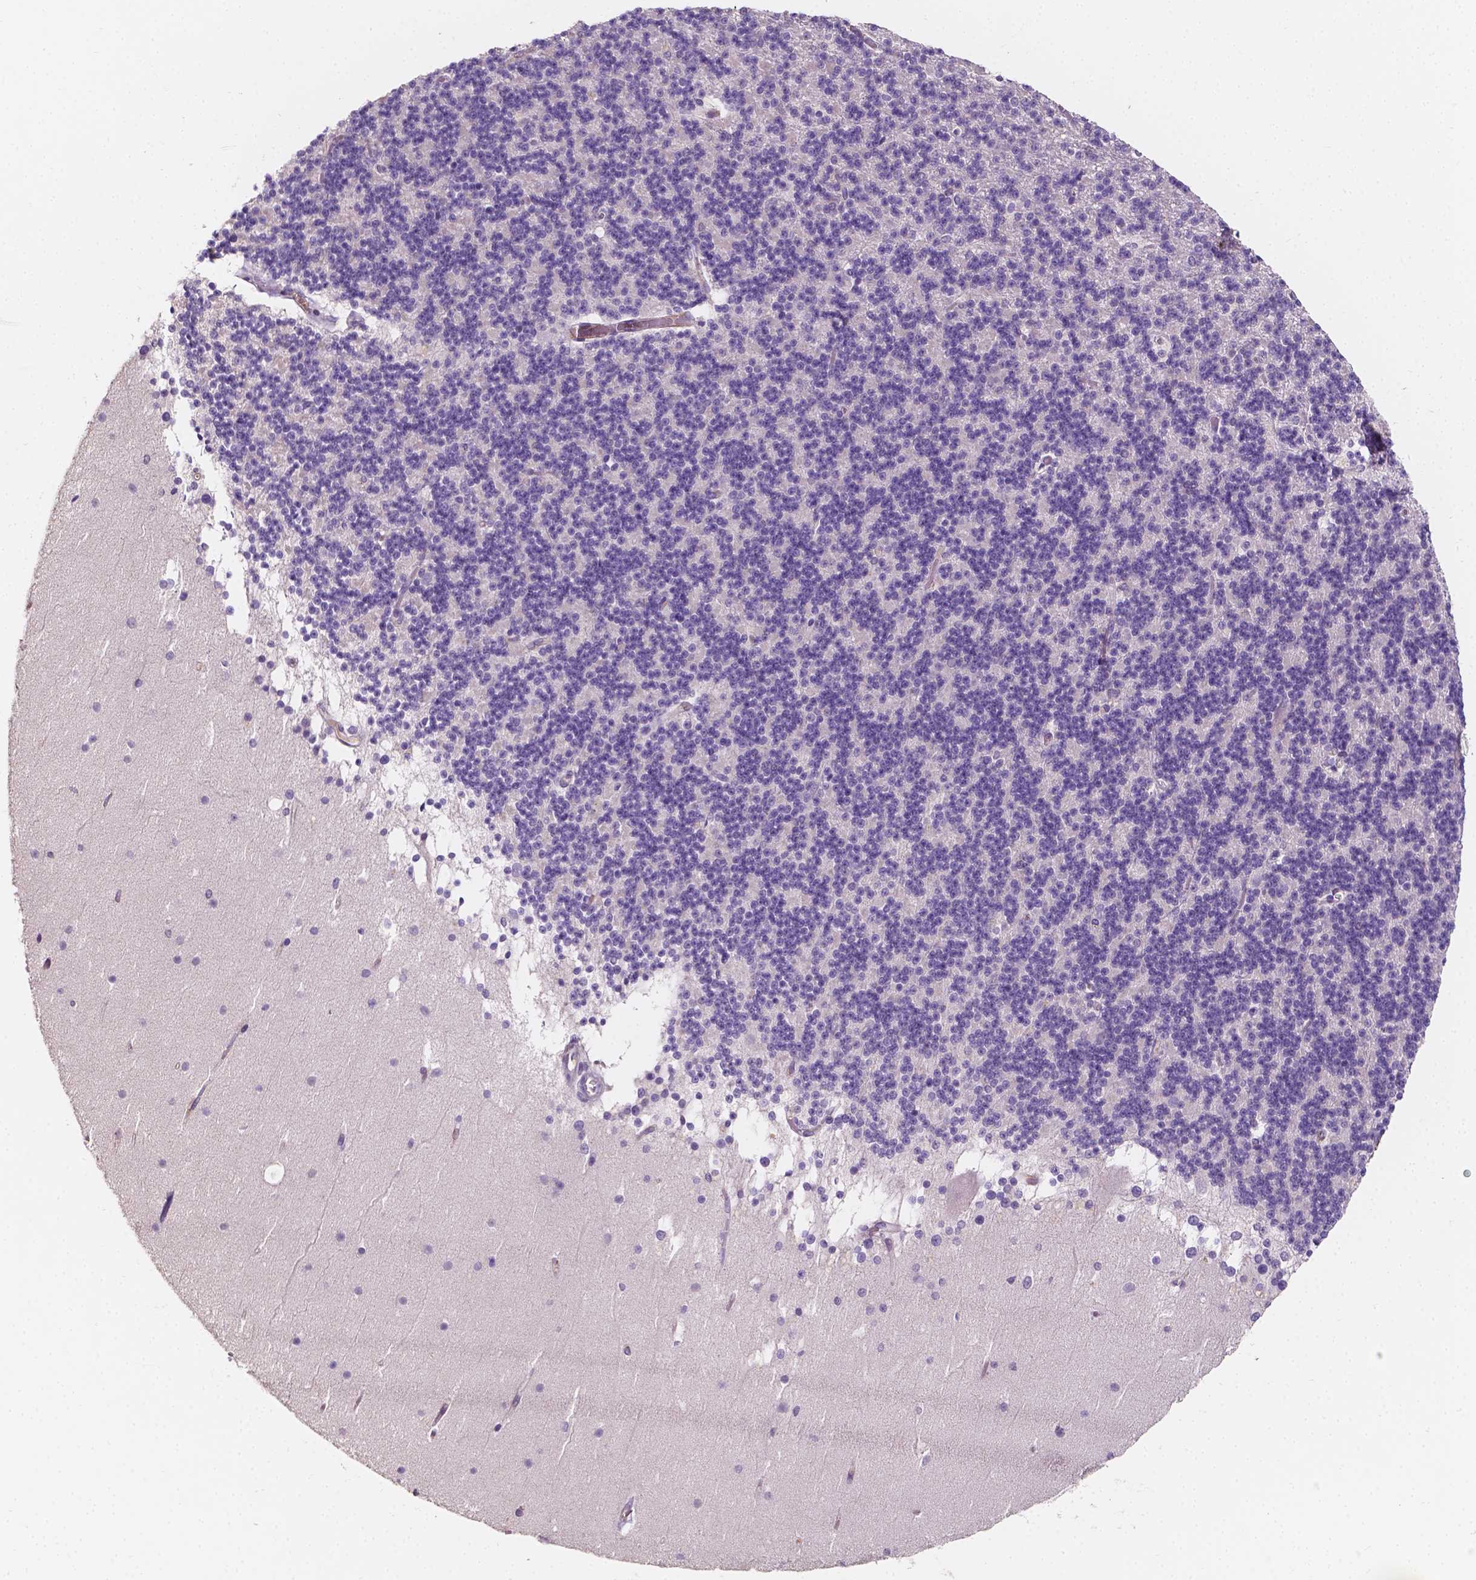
{"staining": {"intensity": "negative", "quantity": "none", "location": "none"}, "tissue": "cerebellum", "cell_type": "Cells in granular layer", "image_type": "normal", "snomed": [{"axis": "morphology", "description": "Normal tissue, NOS"}, {"axis": "topography", "description": "Cerebellum"}], "caption": "Cells in granular layer are negative for protein expression in normal human cerebellum. (Stains: DAB immunohistochemistry (IHC) with hematoxylin counter stain, Microscopy: brightfield microscopy at high magnification).", "gene": "SLC22A4", "patient": {"sex": "female", "age": 19}}